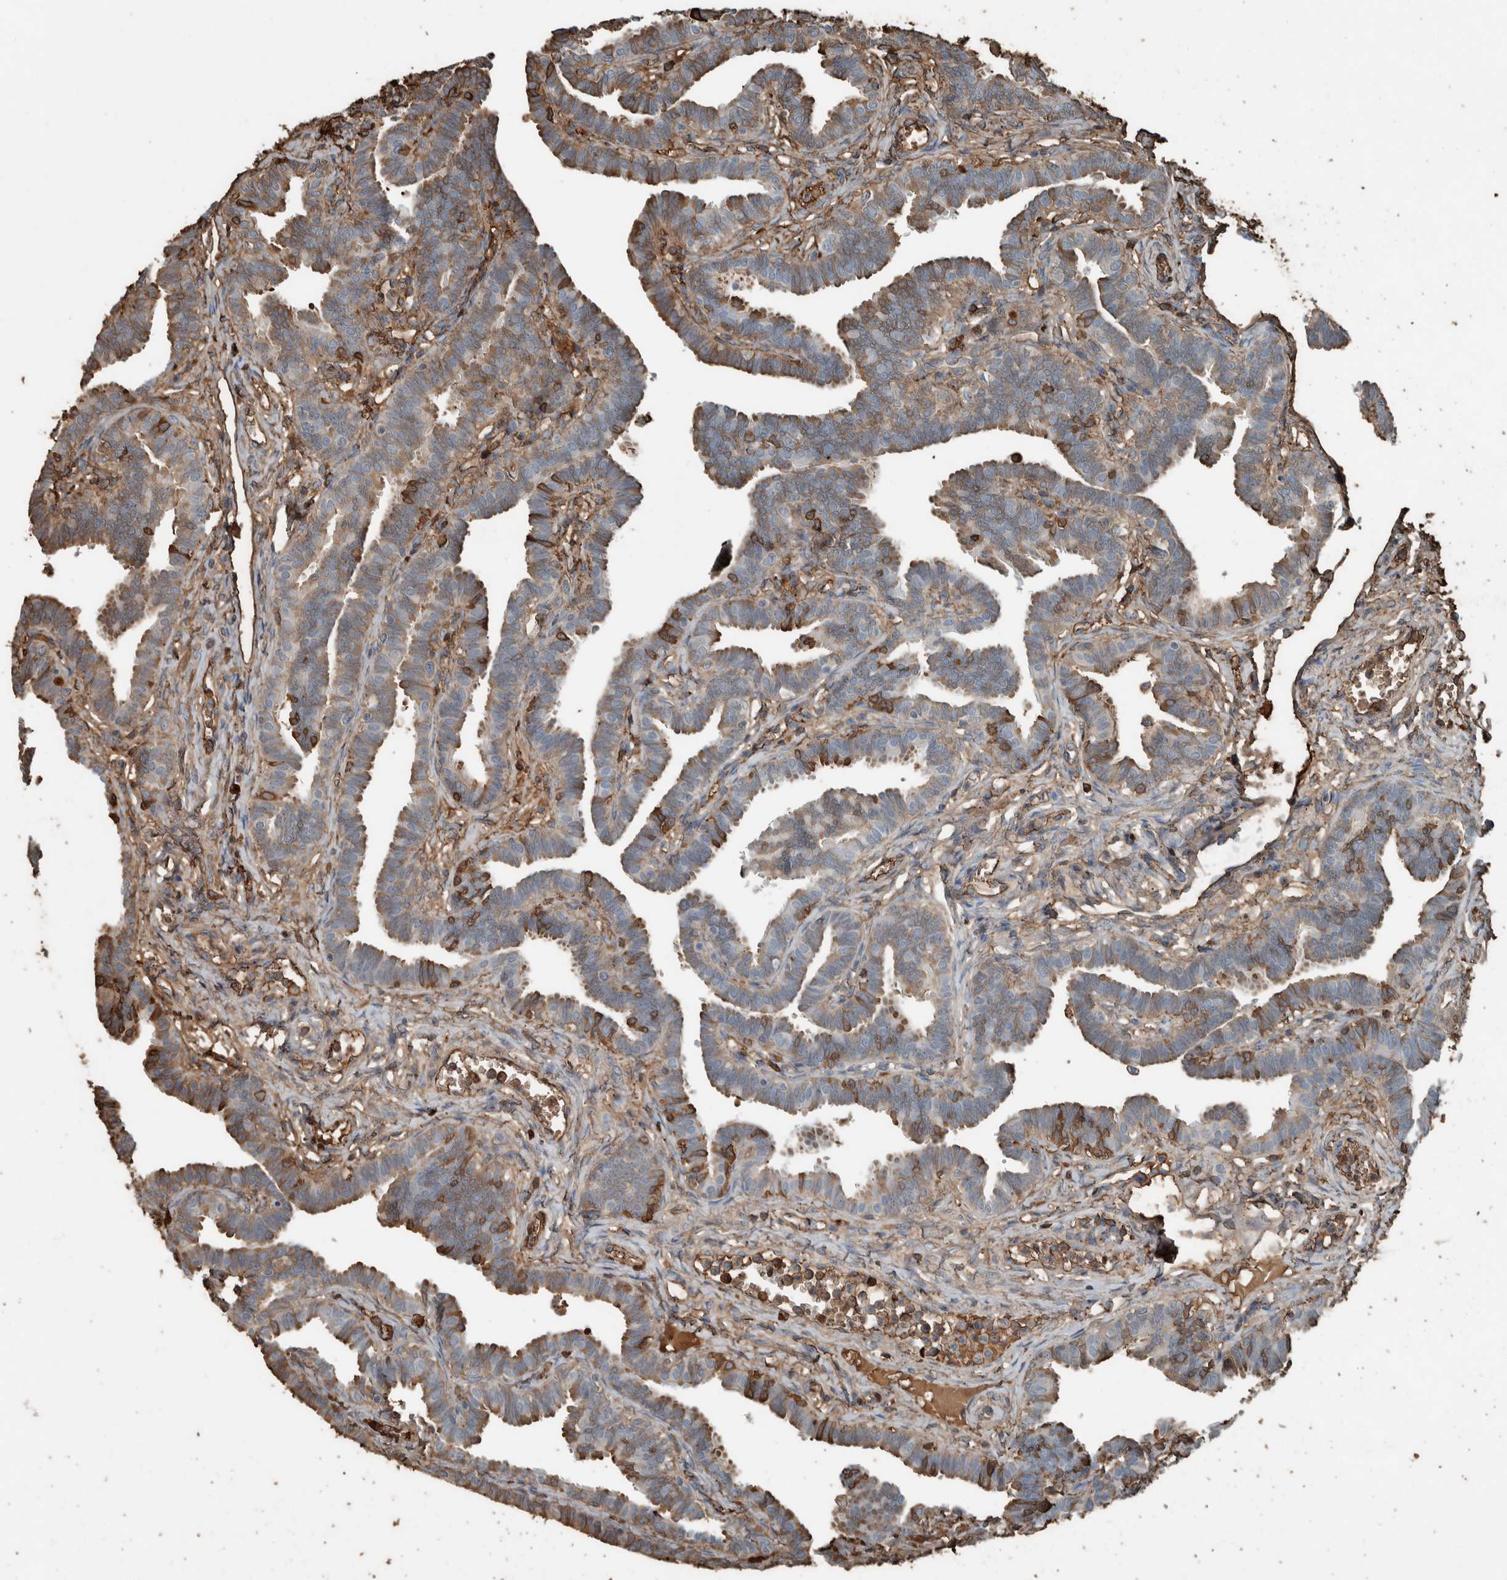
{"staining": {"intensity": "moderate", "quantity": "25%-75%", "location": "cytoplasmic/membranous"}, "tissue": "fallopian tube", "cell_type": "Glandular cells", "image_type": "normal", "snomed": [{"axis": "morphology", "description": "Normal tissue, NOS"}, {"axis": "topography", "description": "Fallopian tube"}, {"axis": "topography", "description": "Ovary"}], "caption": "DAB (3,3'-diaminobenzidine) immunohistochemical staining of unremarkable fallopian tube reveals moderate cytoplasmic/membranous protein positivity in approximately 25%-75% of glandular cells.", "gene": "USP34", "patient": {"sex": "female", "age": 23}}